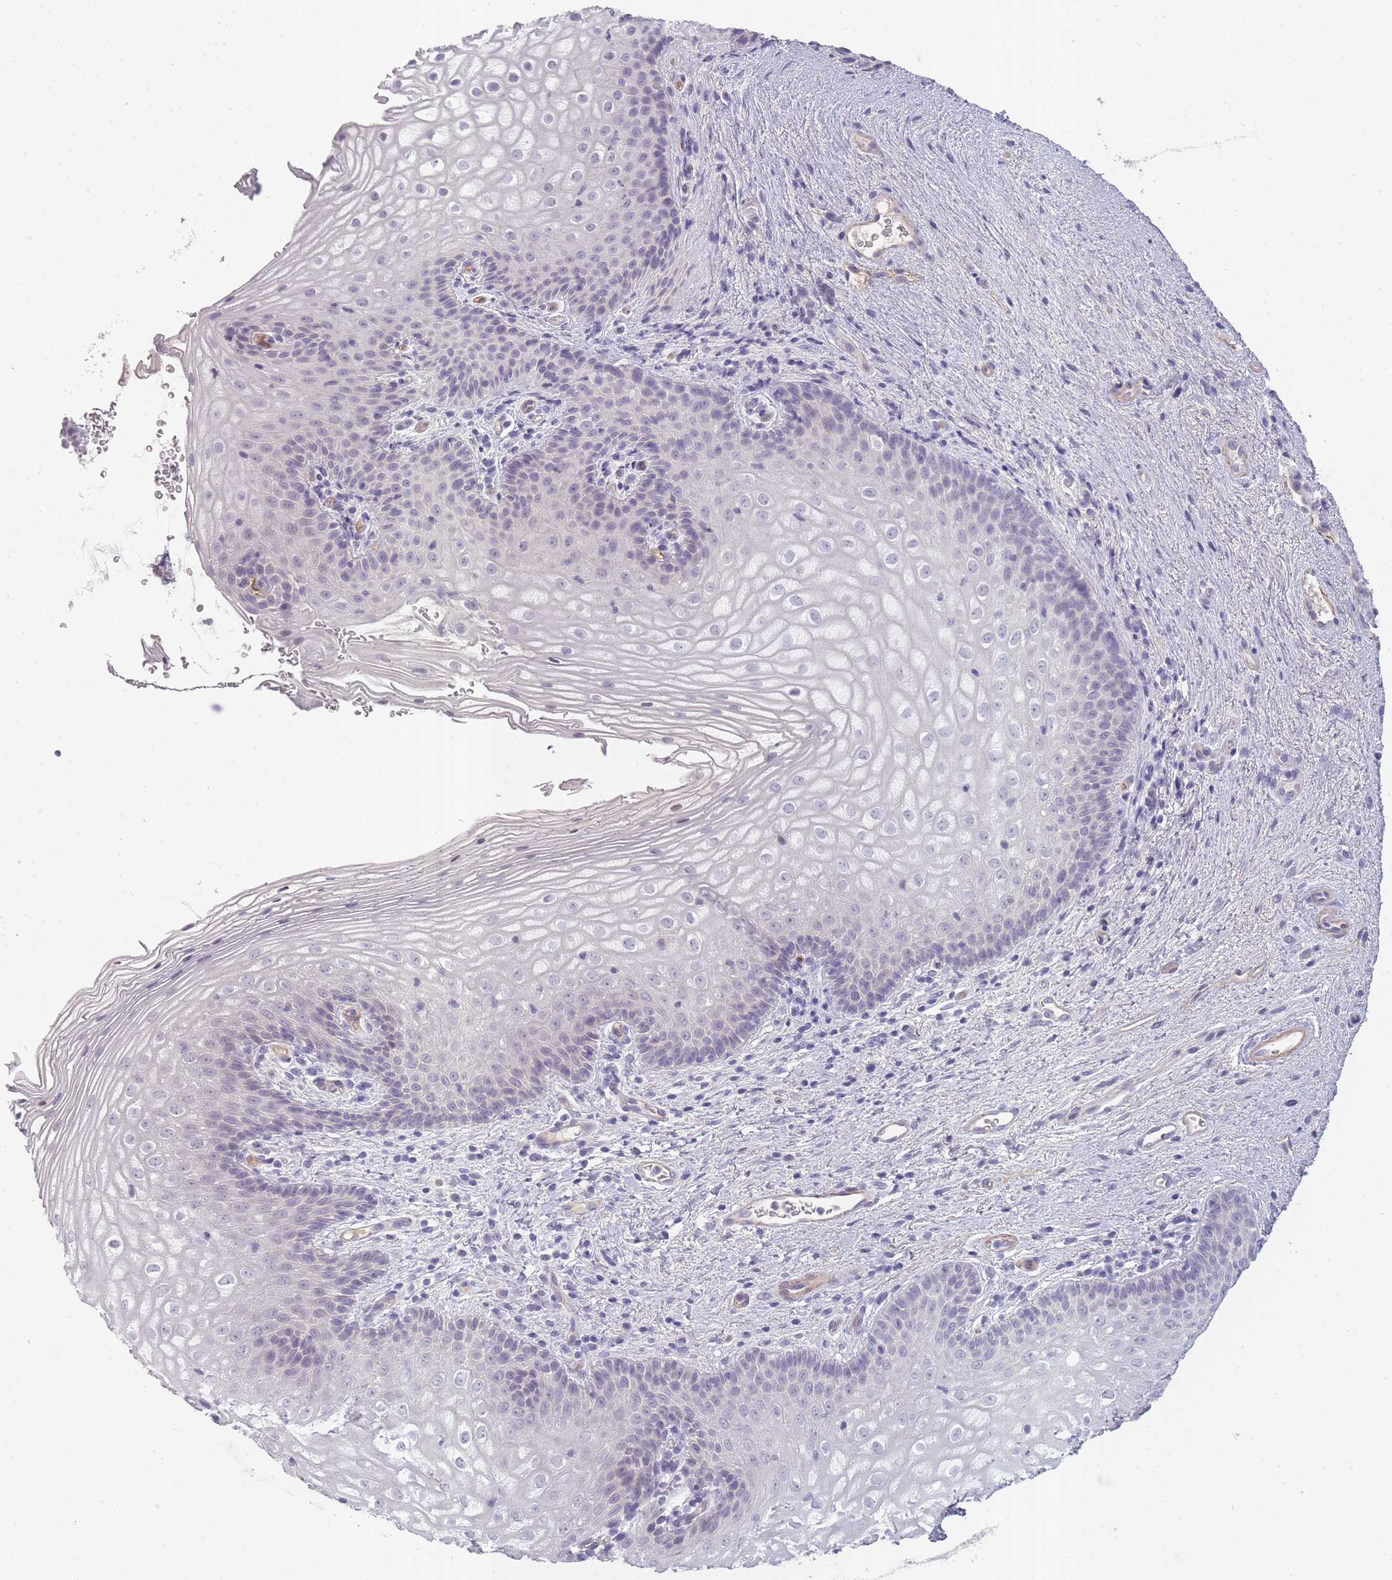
{"staining": {"intensity": "negative", "quantity": "none", "location": "none"}, "tissue": "vagina", "cell_type": "Squamous epithelial cells", "image_type": "normal", "snomed": [{"axis": "morphology", "description": "Normal tissue, NOS"}, {"axis": "topography", "description": "Vagina"}], "caption": "Squamous epithelial cells are negative for protein expression in benign human vagina.", "gene": "SLC8A2", "patient": {"sex": "female", "age": 47}}